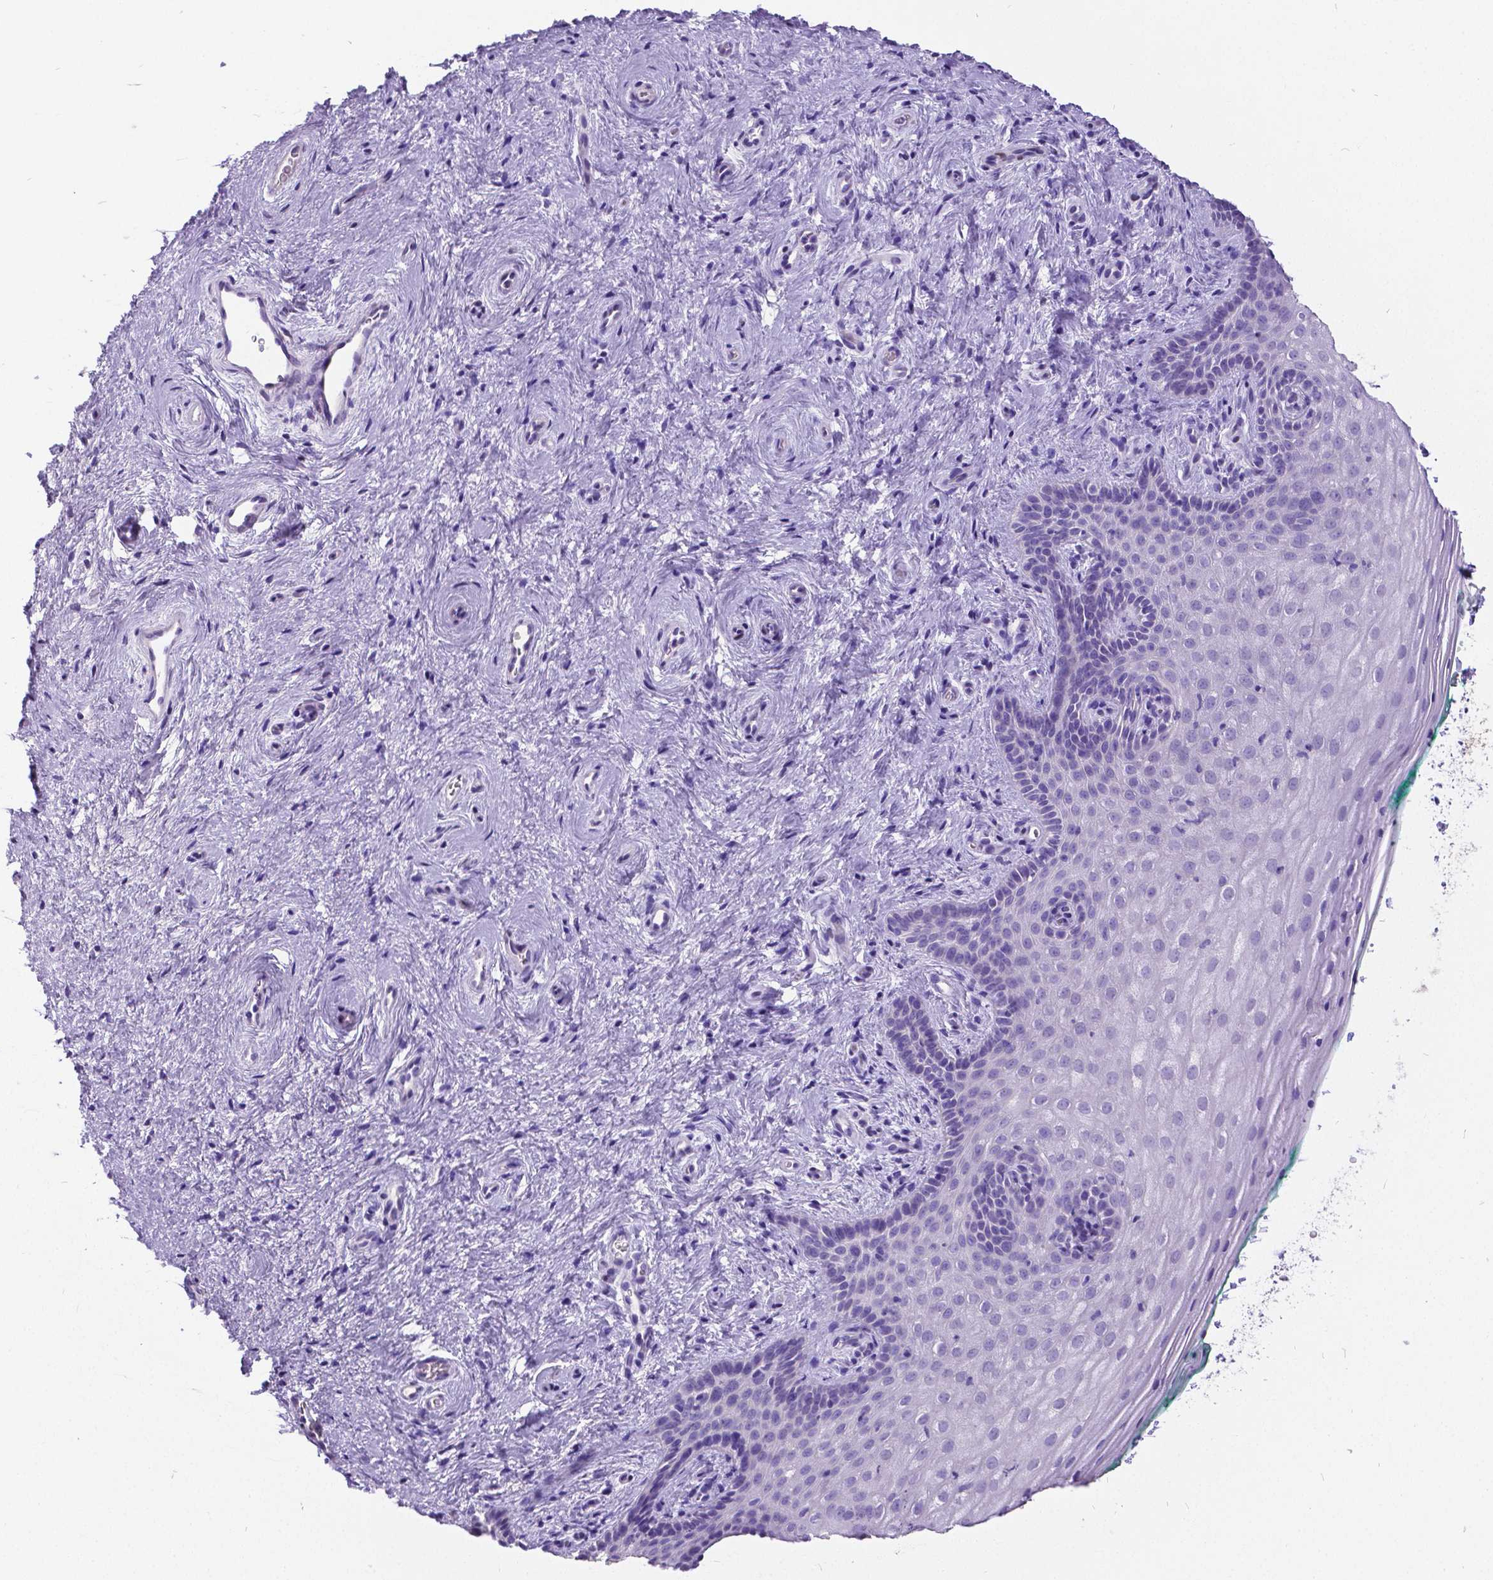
{"staining": {"intensity": "negative", "quantity": "none", "location": "none"}, "tissue": "vagina", "cell_type": "Squamous epithelial cells", "image_type": "normal", "snomed": [{"axis": "morphology", "description": "Normal tissue, NOS"}, {"axis": "topography", "description": "Vagina"}], "caption": "Immunohistochemistry (IHC) of unremarkable vagina shows no positivity in squamous epithelial cells. (Immunohistochemistry, brightfield microscopy, high magnification).", "gene": "SATB2", "patient": {"sex": "female", "age": 45}}